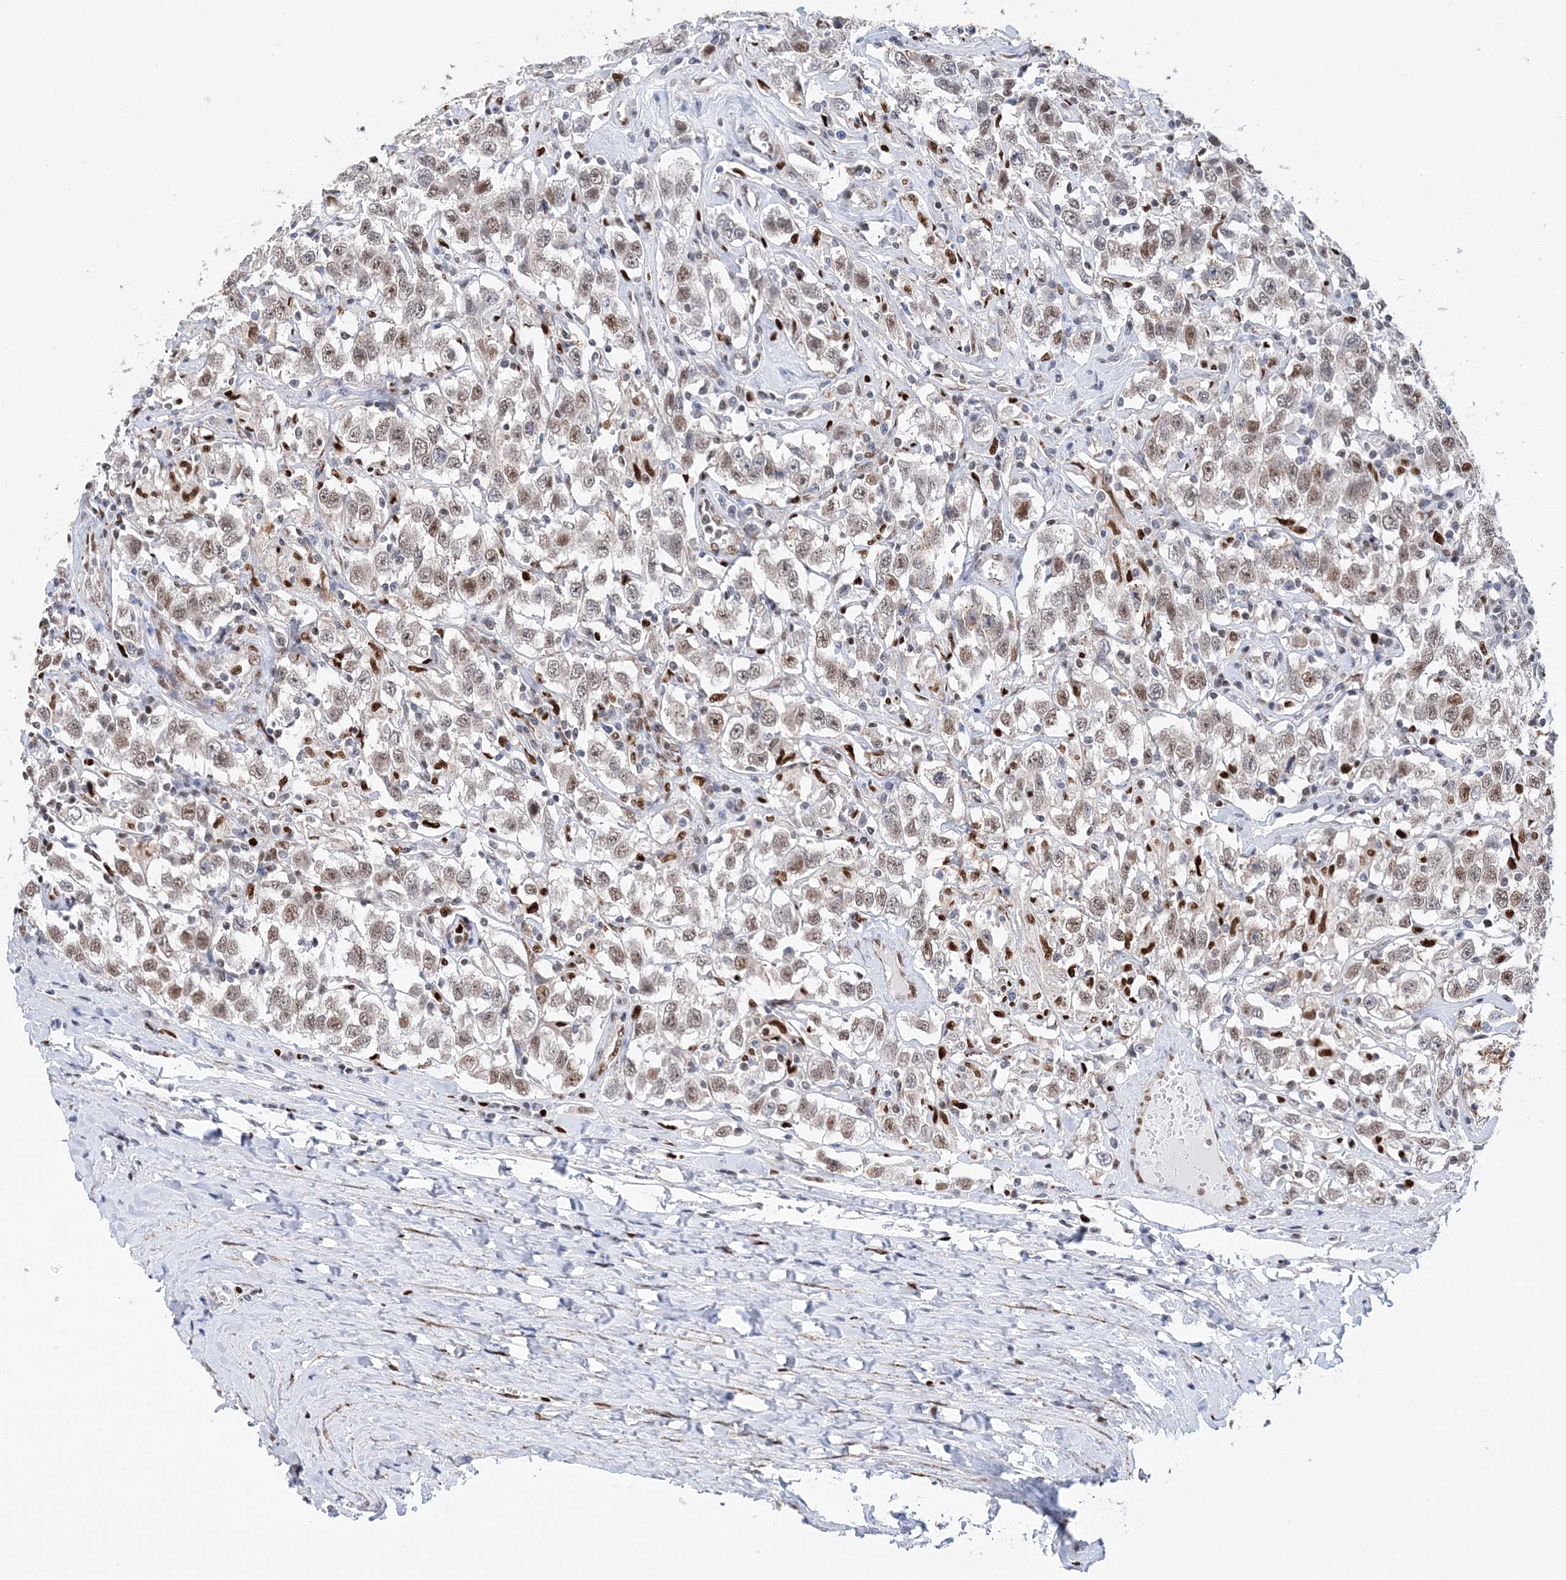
{"staining": {"intensity": "moderate", "quantity": "25%-75%", "location": "nuclear"}, "tissue": "testis cancer", "cell_type": "Tumor cells", "image_type": "cancer", "snomed": [{"axis": "morphology", "description": "Seminoma, NOS"}, {"axis": "topography", "description": "Testis"}], "caption": "About 25%-75% of tumor cells in testis cancer (seminoma) show moderate nuclear protein staining as visualized by brown immunohistochemical staining.", "gene": "NIT2", "patient": {"sex": "male", "age": 41}}